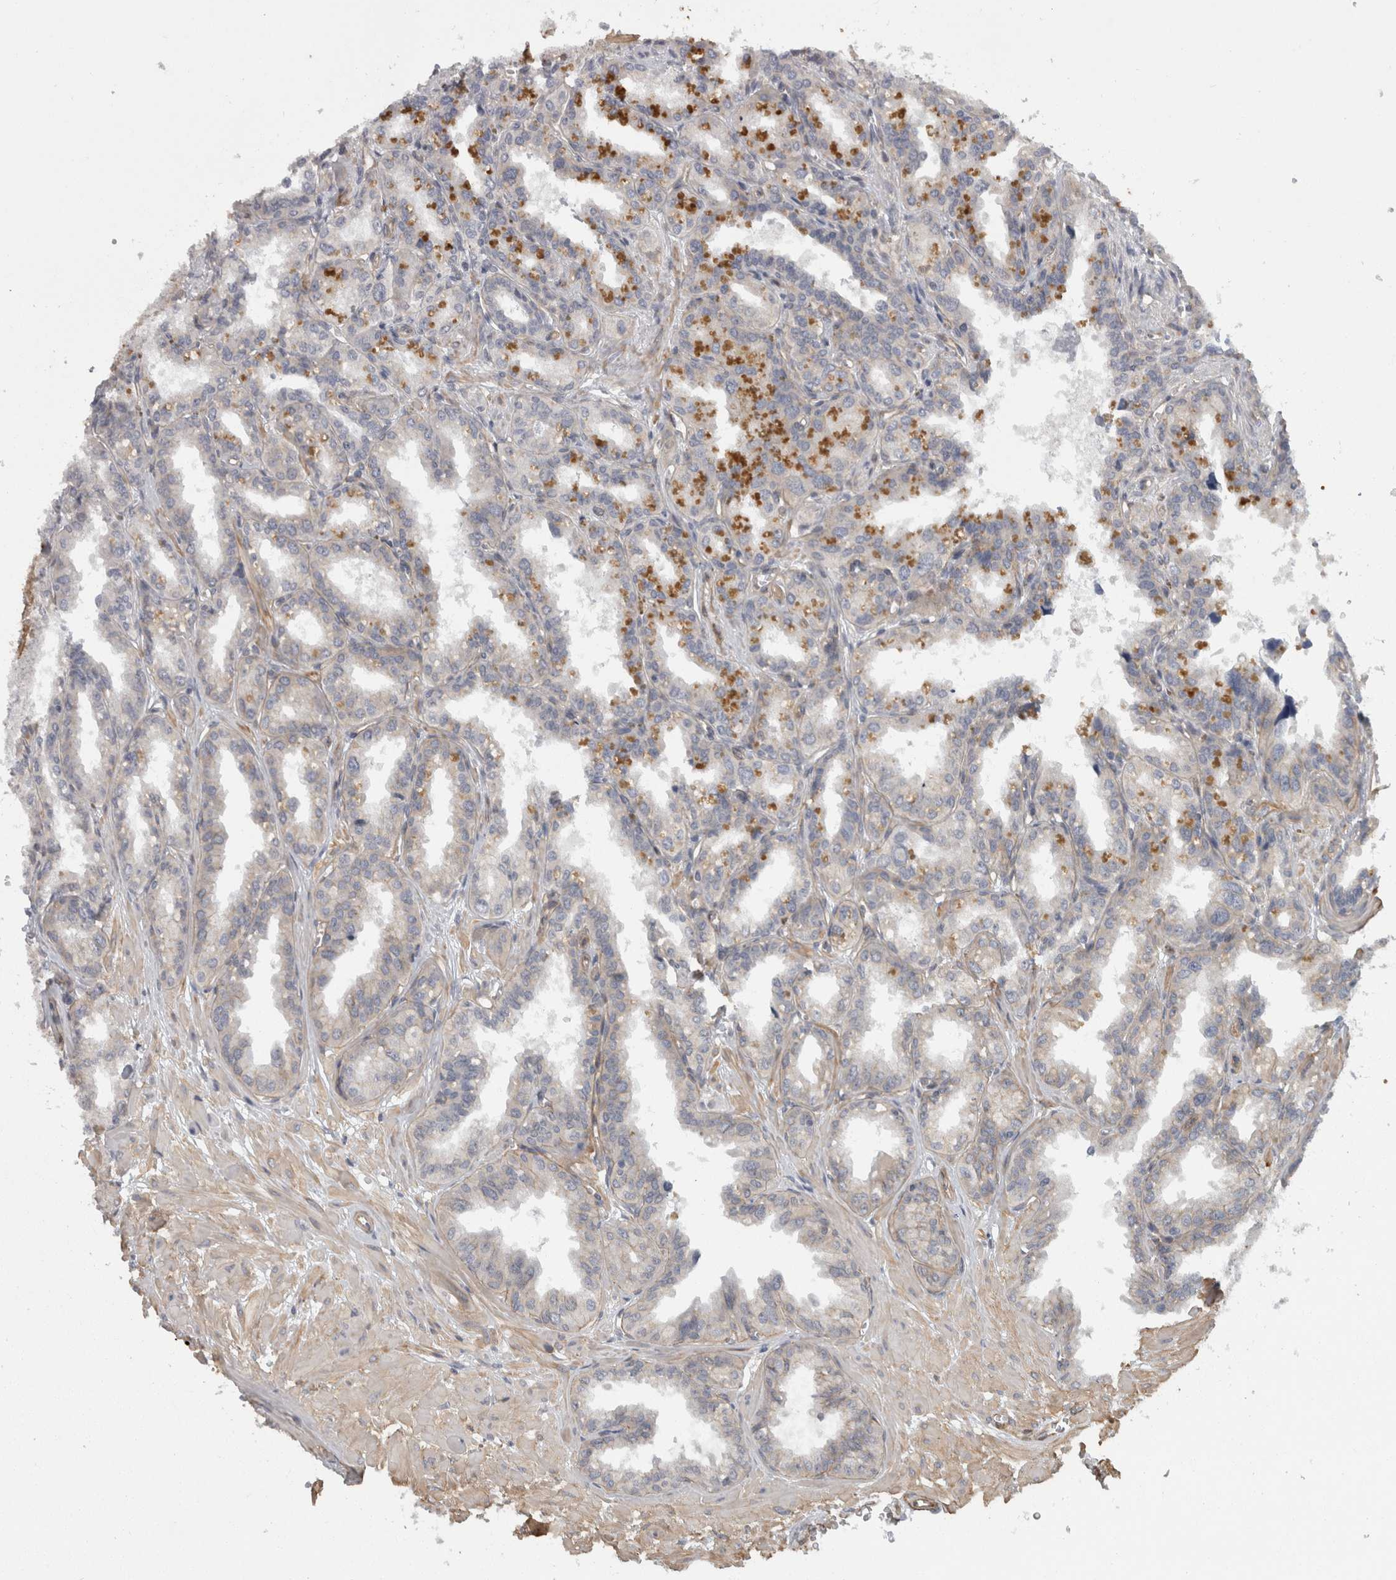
{"staining": {"intensity": "weak", "quantity": "25%-75%", "location": "cytoplasmic/membranous"}, "tissue": "seminal vesicle", "cell_type": "Glandular cells", "image_type": "normal", "snomed": [{"axis": "morphology", "description": "Normal tissue, NOS"}, {"axis": "topography", "description": "Prostate"}, {"axis": "topography", "description": "Seminal veicle"}], "caption": "DAB (3,3'-diaminobenzidine) immunohistochemical staining of benign human seminal vesicle exhibits weak cytoplasmic/membranous protein positivity in approximately 25%-75% of glandular cells.", "gene": "RMDN1", "patient": {"sex": "male", "age": 51}}